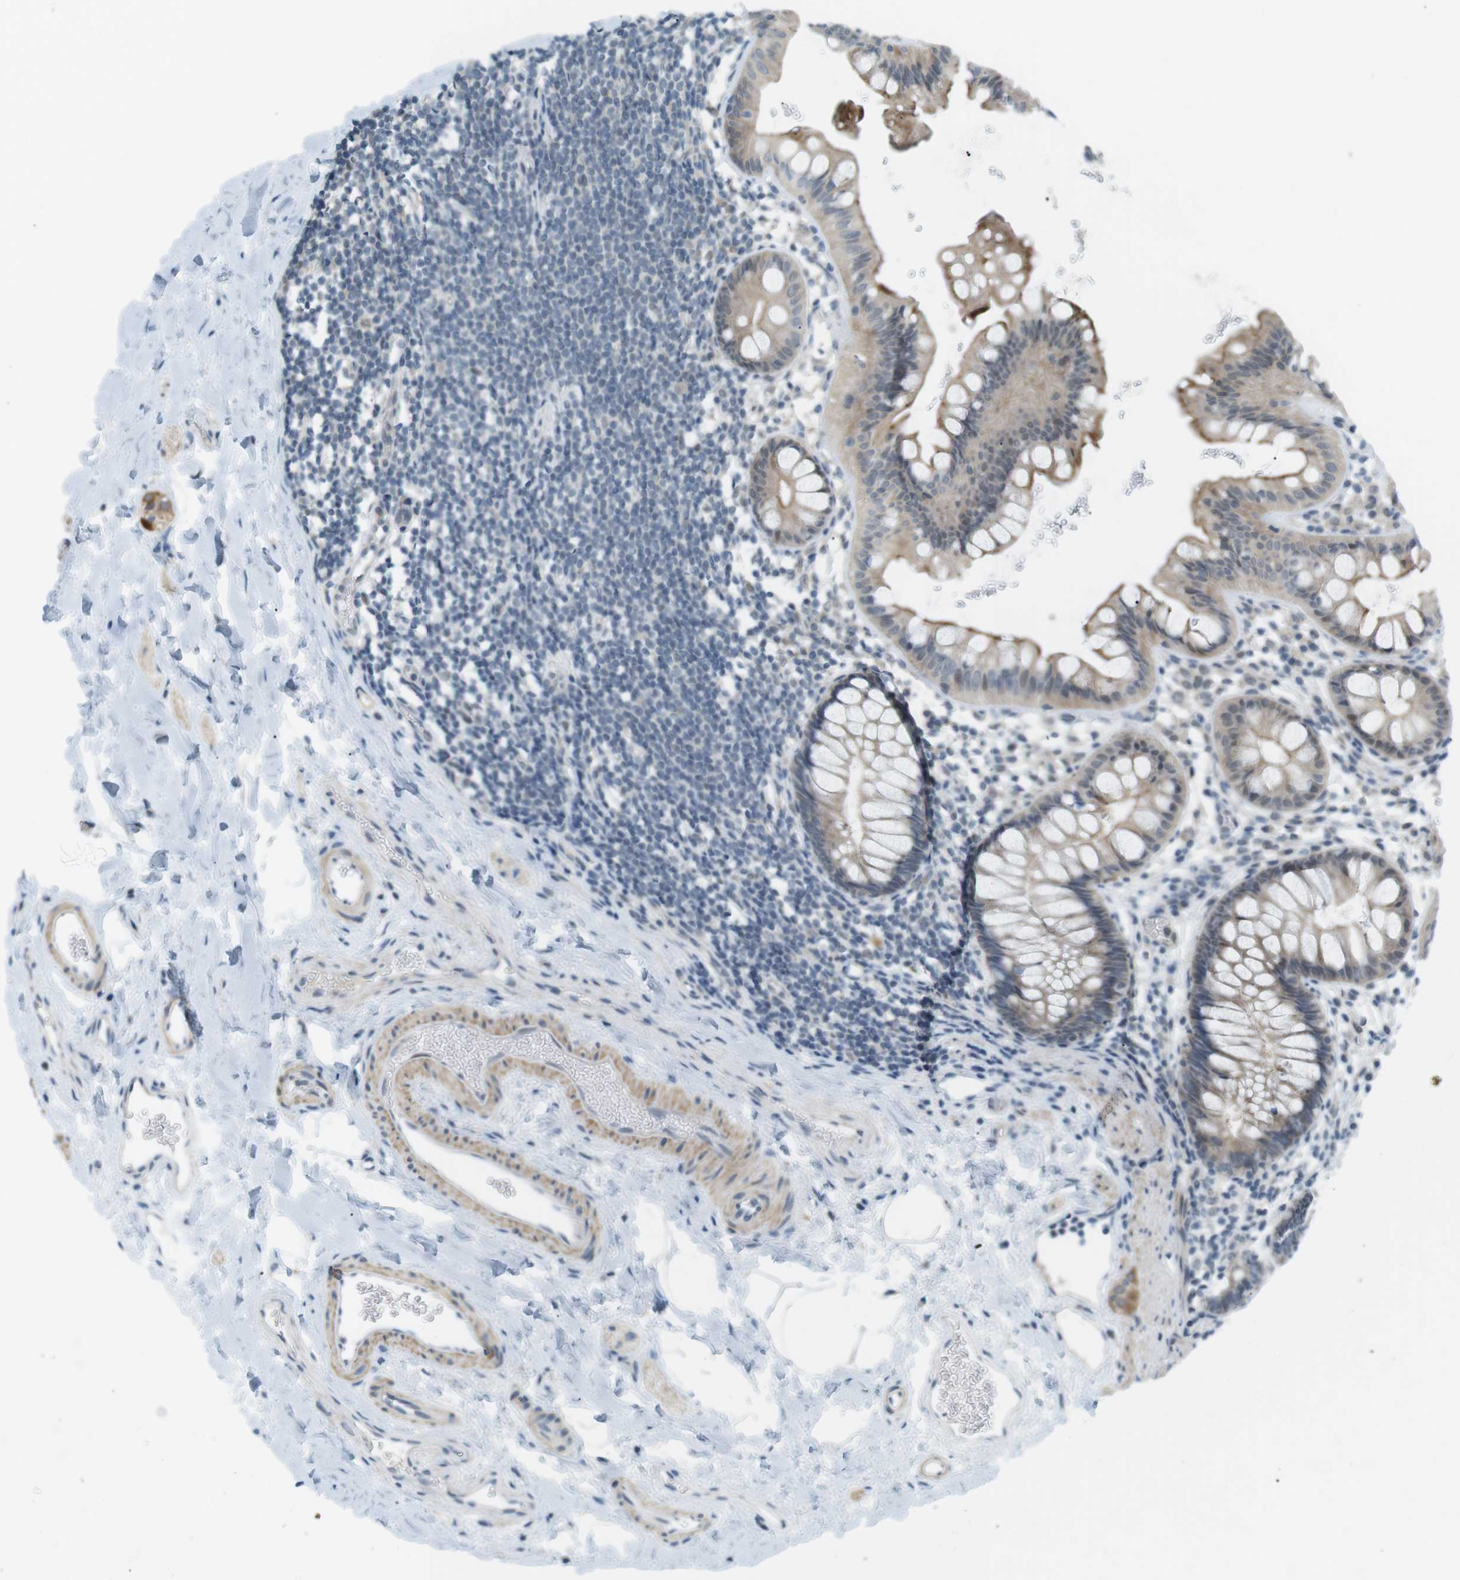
{"staining": {"intensity": "weak", "quantity": "25%-75%", "location": "cytoplasmic/membranous"}, "tissue": "rectum", "cell_type": "Glandular cells", "image_type": "normal", "snomed": [{"axis": "morphology", "description": "Normal tissue, NOS"}, {"axis": "topography", "description": "Rectum"}], "caption": "This image displays normal rectum stained with IHC to label a protein in brown. The cytoplasmic/membranous of glandular cells show weak positivity for the protein. Nuclei are counter-stained blue.", "gene": "RTN3", "patient": {"sex": "female", "age": 24}}